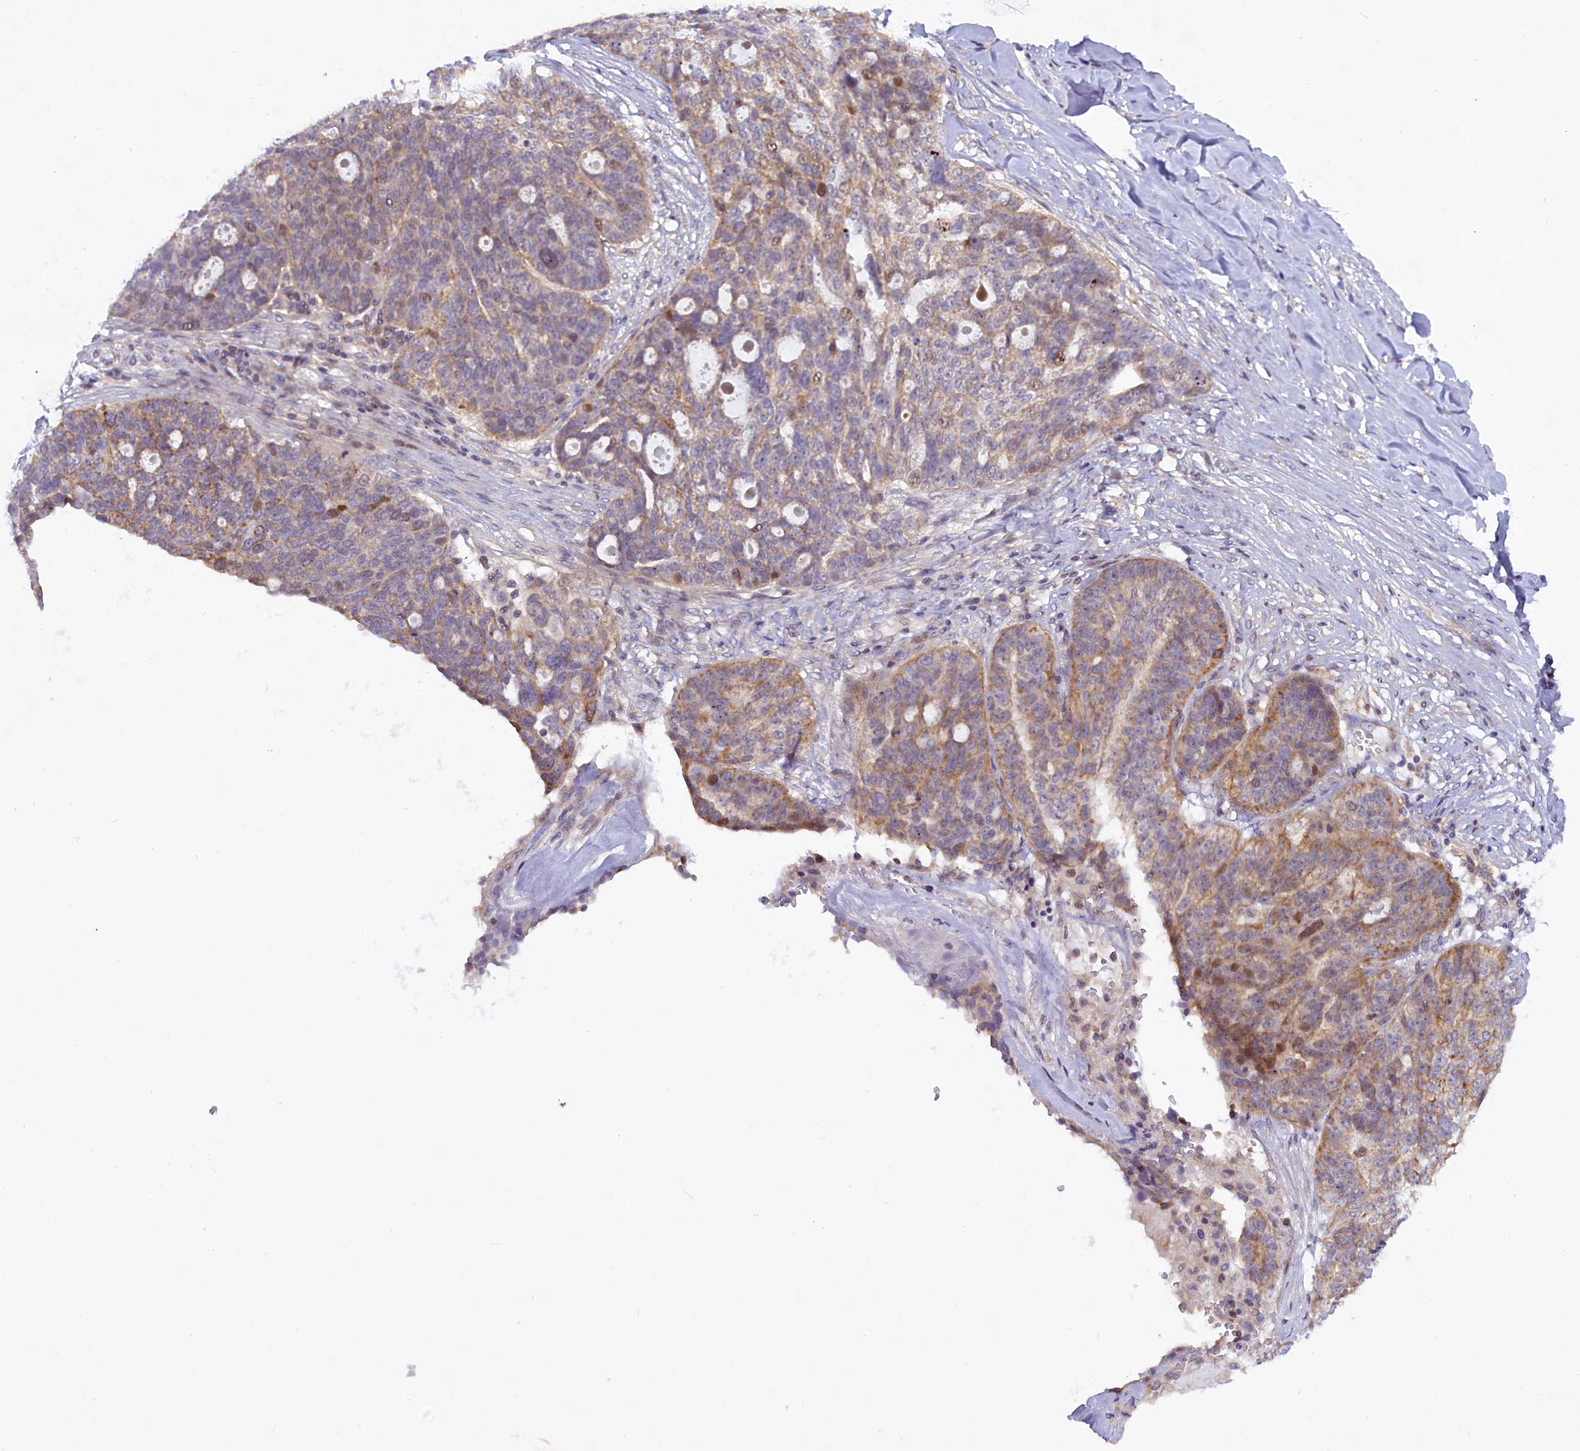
{"staining": {"intensity": "weak", "quantity": "25%-75%", "location": "cytoplasmic/membranous"}, "tissue": "ovarian cancer", "cell_type": "Tumor cells", "image_type": "cancer", "snomed": [{"axis": "morphology", "description": "Cystadenocarcinoma, serous, NOS"}, {"axis": "topography", "description": "Ovary"}], "caption": "Ovarian cancer stained for a protein reveals weak cytoplasmic/membranous positivity in tumor cells.", "gene": "CCL23", "patient": {"sex": "female", "age": 59}}